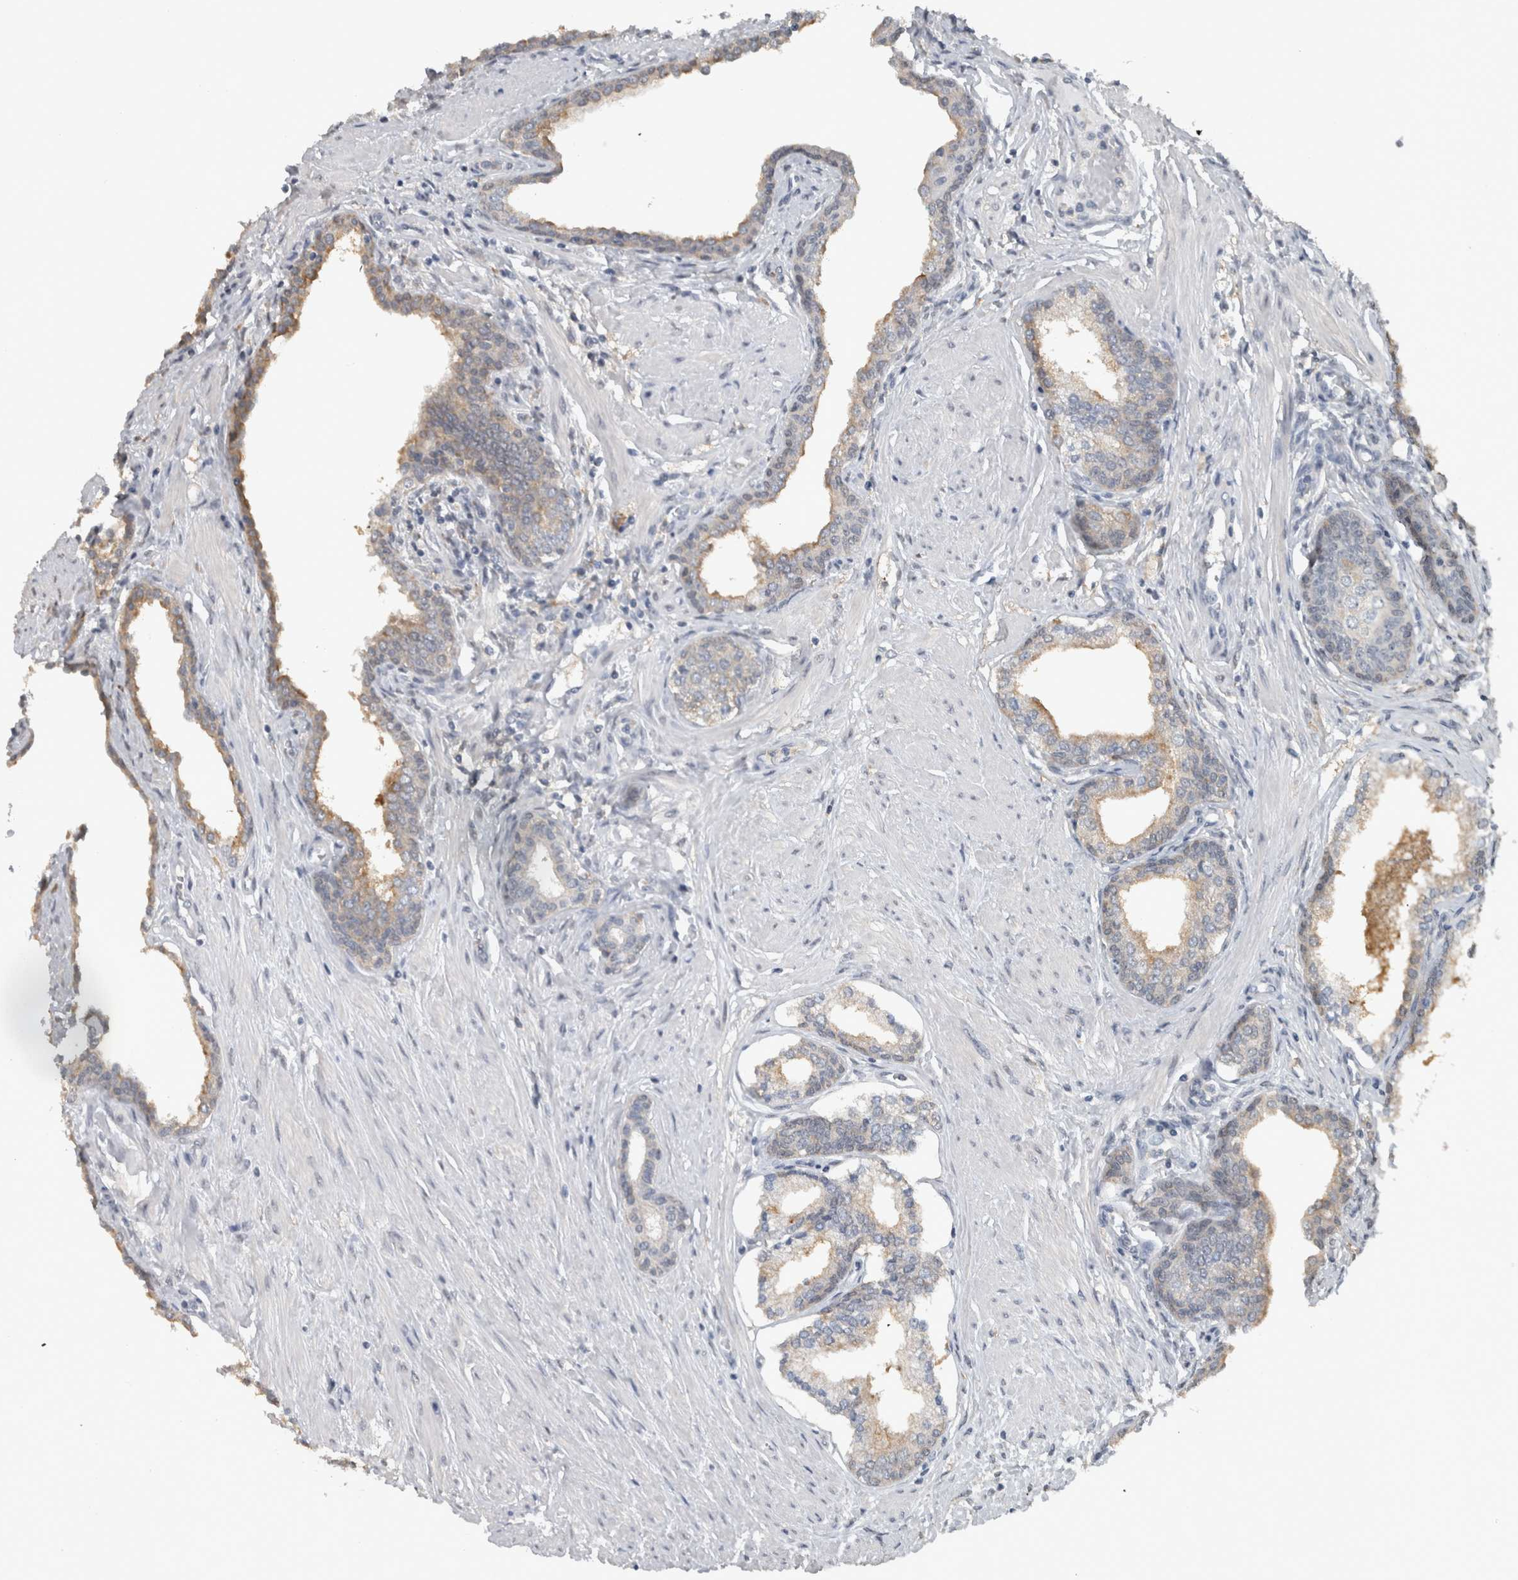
{"staining": {"intensity": "weak", "quantity": "<25%", "location": "cytoplasmic/membranous"}, "tissue": "prostate cancer", "cell_type": "Tumor cells", "image_type": "cancer", "snomed": [{"axis": "morphology", "description": "Adenocarcinoma, High grade"}, {"axis": "topography", "description": "Prostate"}], "caption": "High magnification brightfield microscopy of prostate cancer stained with DAB (brown) and counterstained with hematoxylin (blue): tumor cells show no significant positivity.", "gene": "ACSF2", "patient": {"sex": "male", "age": 52}}